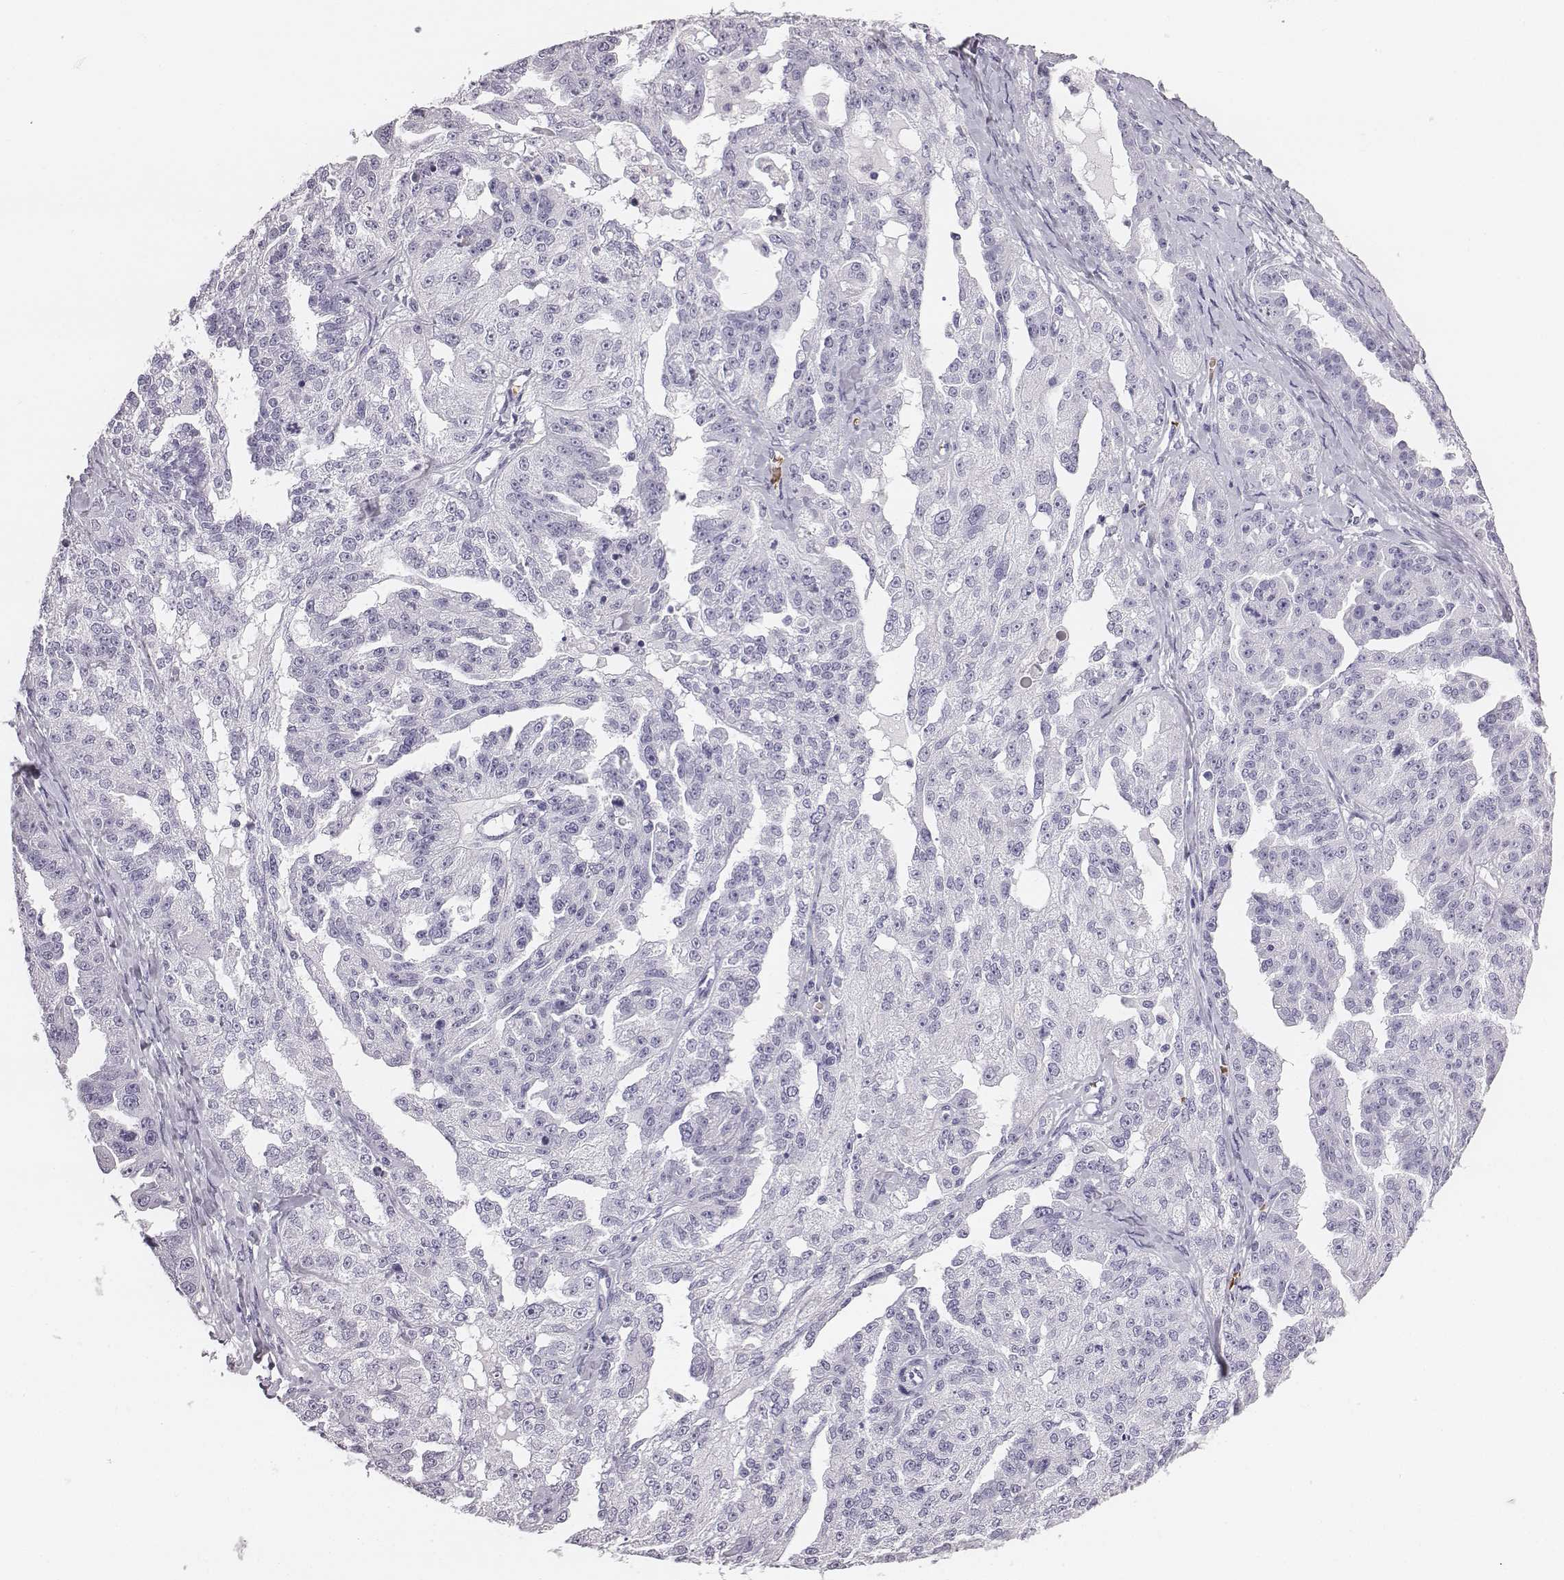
{"staining": {"intensity": "negative", "quantity": "none", "location": "none"}, "tissue": "ovarian cancer", "cell_type": "Tumor cells", "image_type": "cancer", "snomed": [{"axis": "morphology", "description": "Cystadenocarcinoma, serous, NOS"}, {"axis": "topography", "description": "Ovary"}], "caption": "Tumor cells show no significant staining in ovarian cancer.", "gene": "HBZ", "patient": {"sex": "female", "age": 58}}